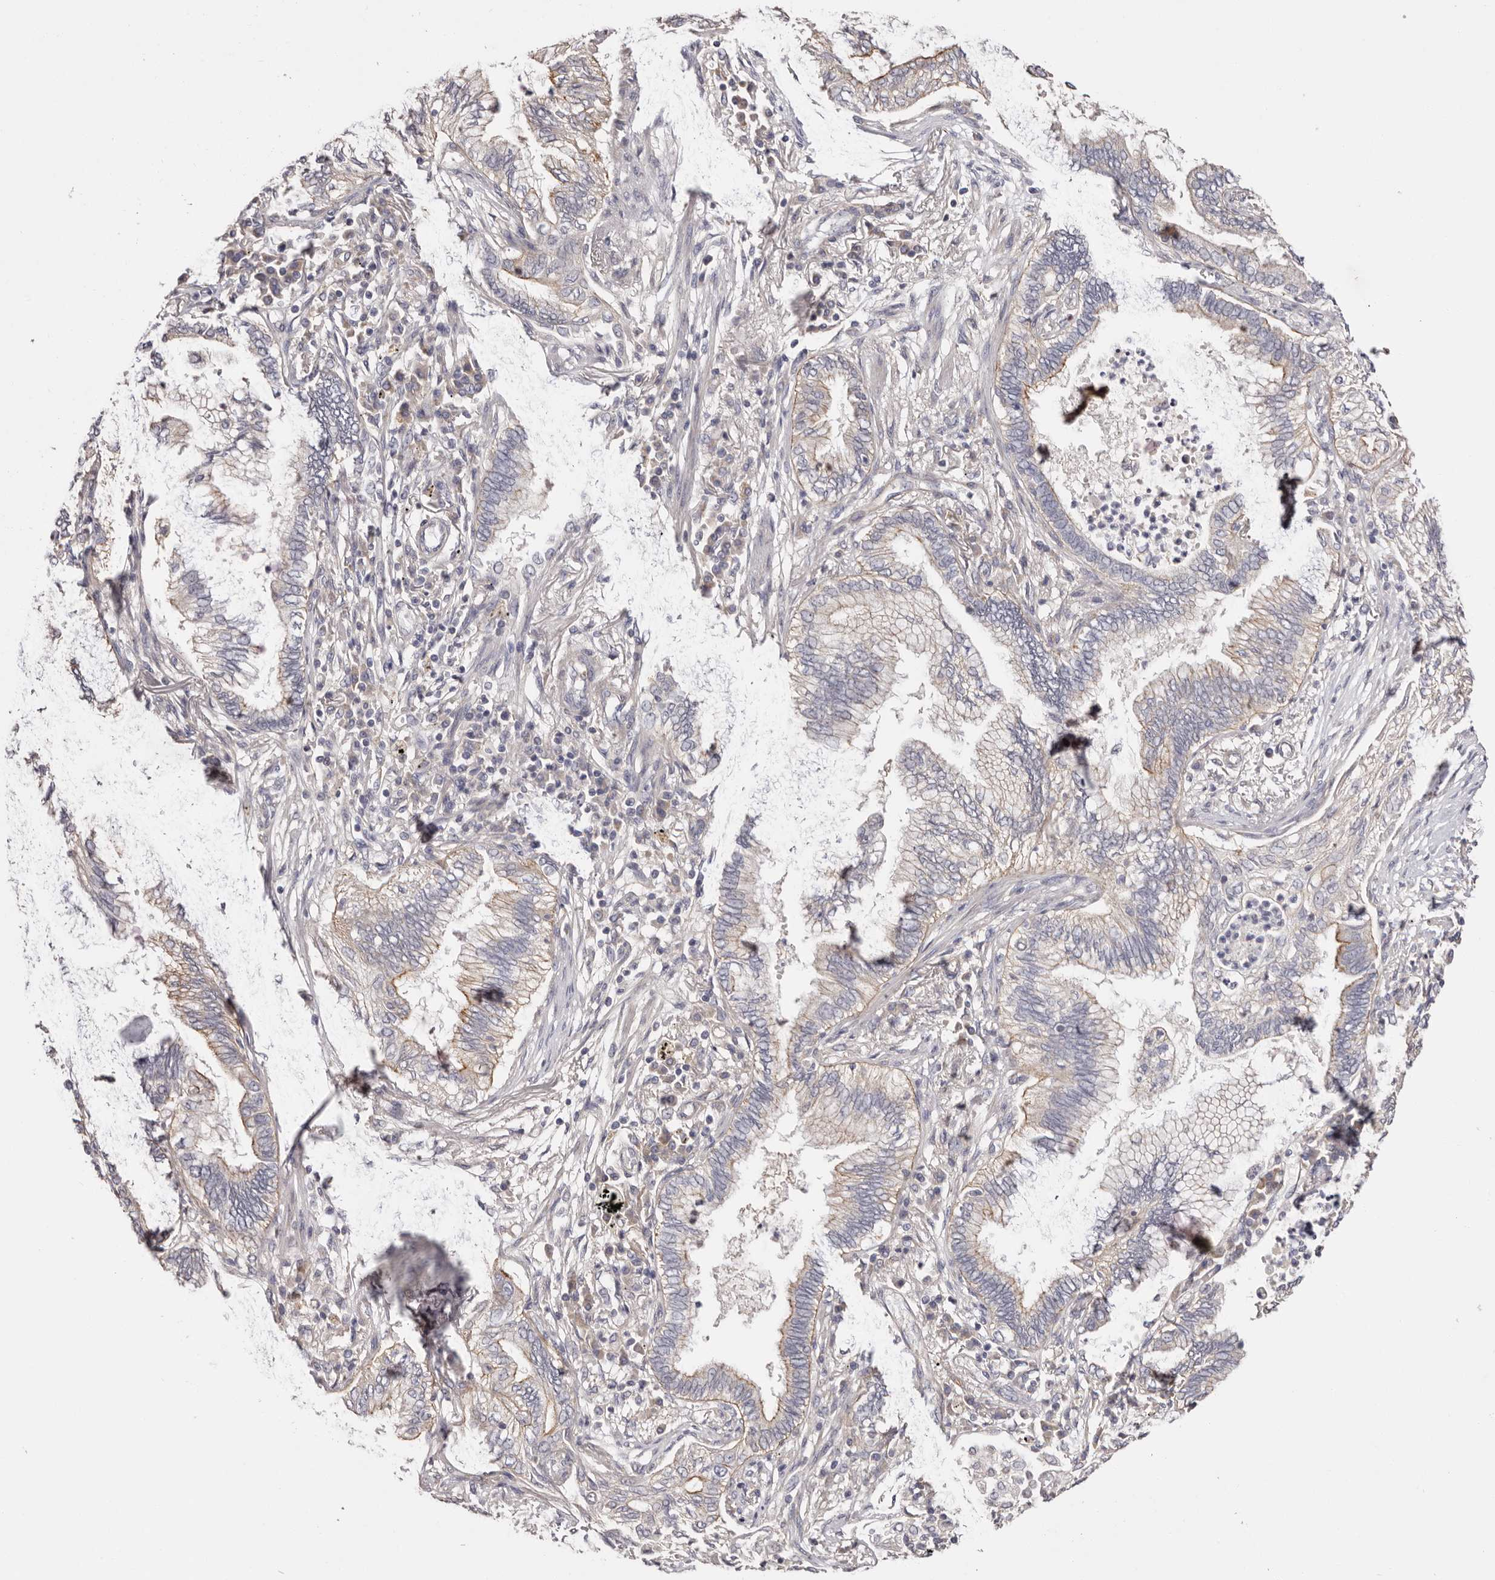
{"staining": {"intensity": "moderate", "quantity": "<25%", "location": "cytoplasmic/membranous"}, "tissue": "bronchus", "cell_type": "Respiratory epithelial cells", "image_type": "normal", "snomed": [{"axis": "morphology", "description": "Normal tissue, NOS"}, {"axis": "morphology", "description": "Adenocarcinoma, NOS"}, {"axis": "topography", "description": "Bronchus"}, {"axis": "topography", "description": "Lung"}], "caption": "The immunohistochemical stain highlights moderate cytoplasmic/membranous expression in respiratory epithelial cells of normal bronchus.", "gene": "FAM167B", "patient": {"sex": "female", "age": 70}}